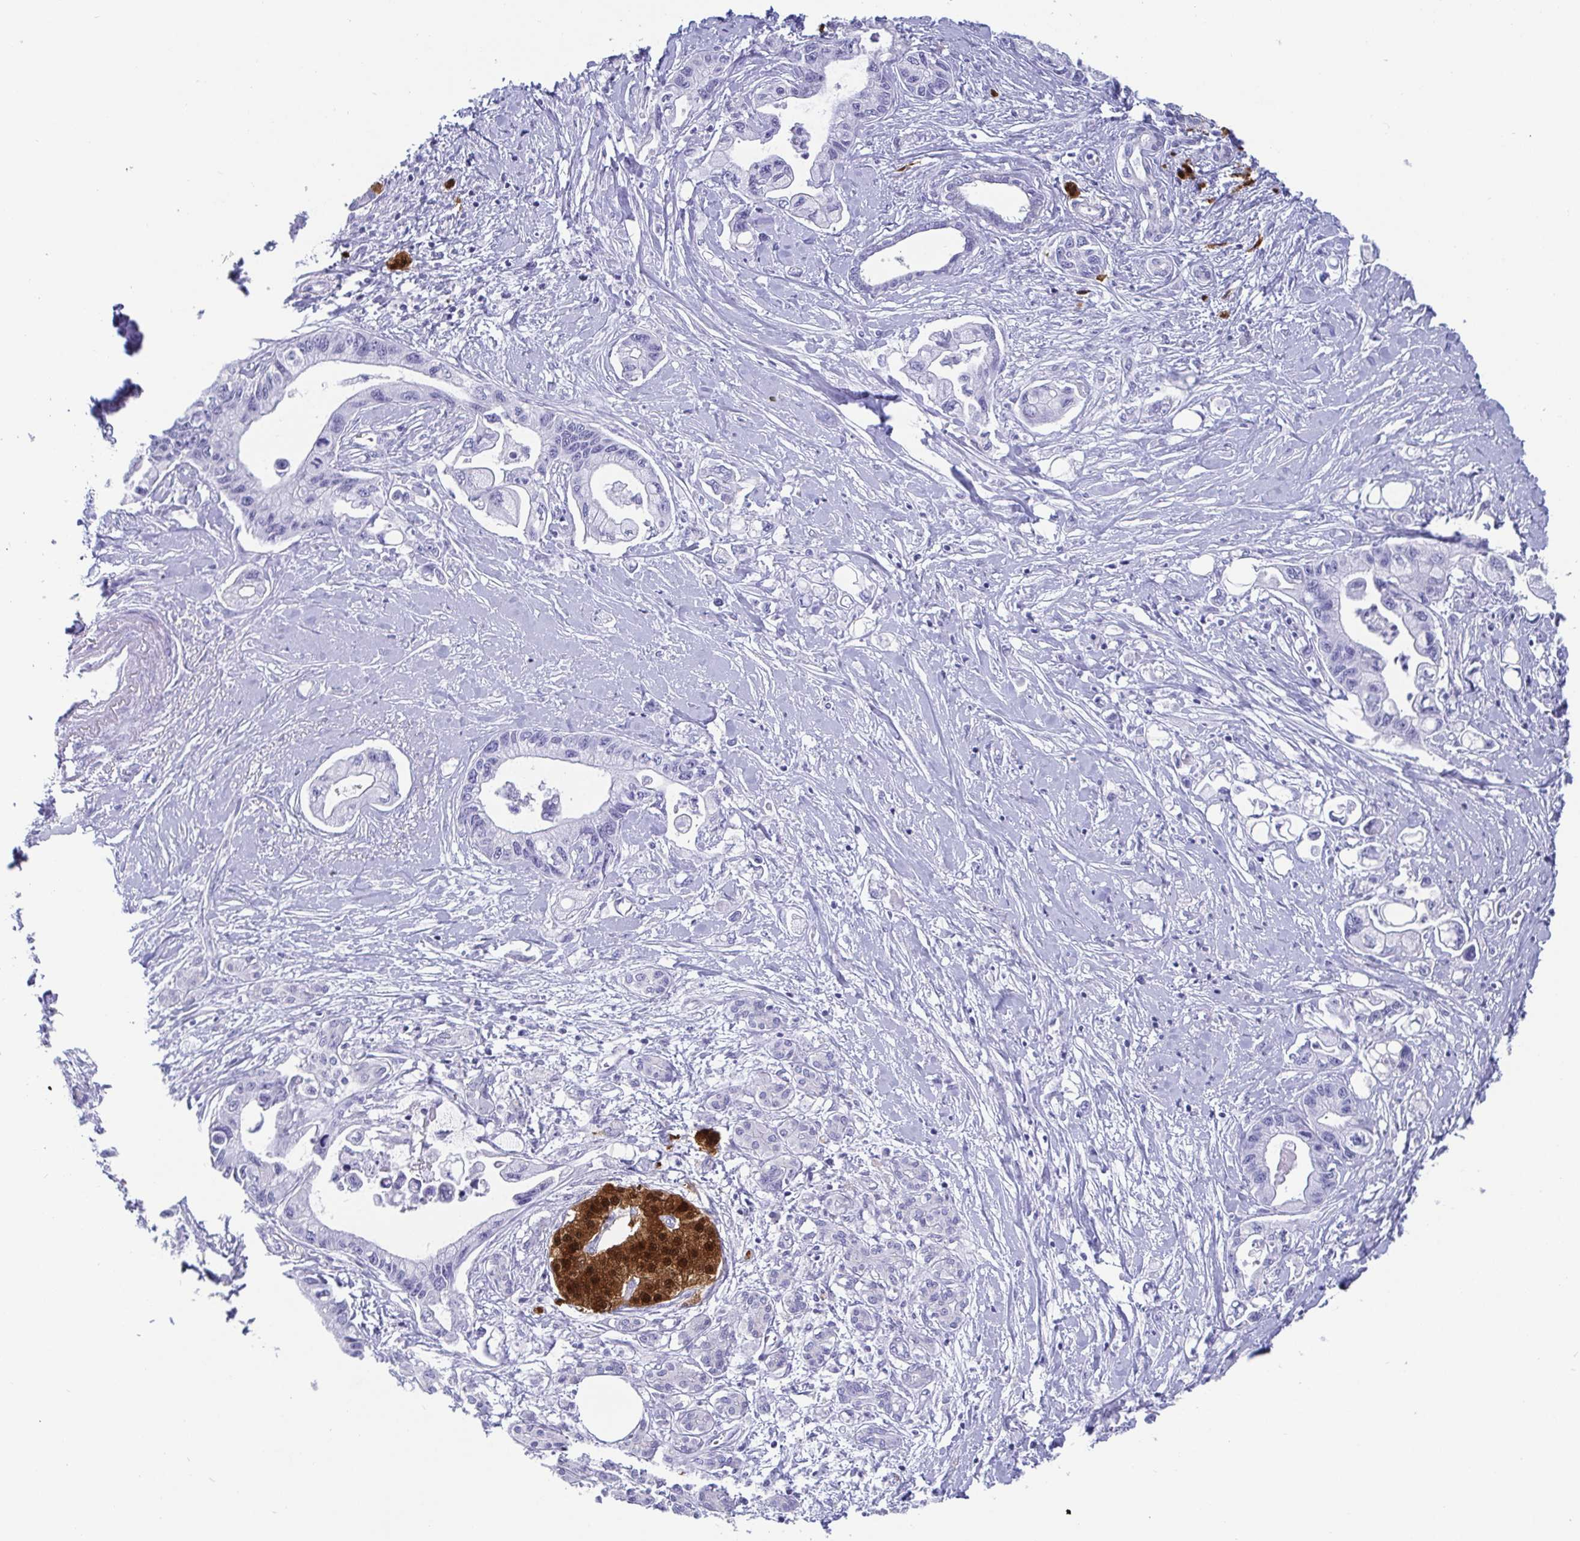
{"staining": {"intensity": "negative", "quantity": "none", "location": "none"}, "tissue": "pancreatic cancer", "cell_type": "Tumor cells", "image_type": "cancer", "snomed": [{"axis": "morphology", "description": "Adenocarcinoma, NOS"}, {"axis": "topography", "description": "Pancreas"}], "caption": "IHC photomicrograph of pancreatic adenocarcinoma stained for a protein (brown), which displays no positivity in tumor cells.", "gene": "SCGN", "patient": {"sex": "male", "age": 61}}